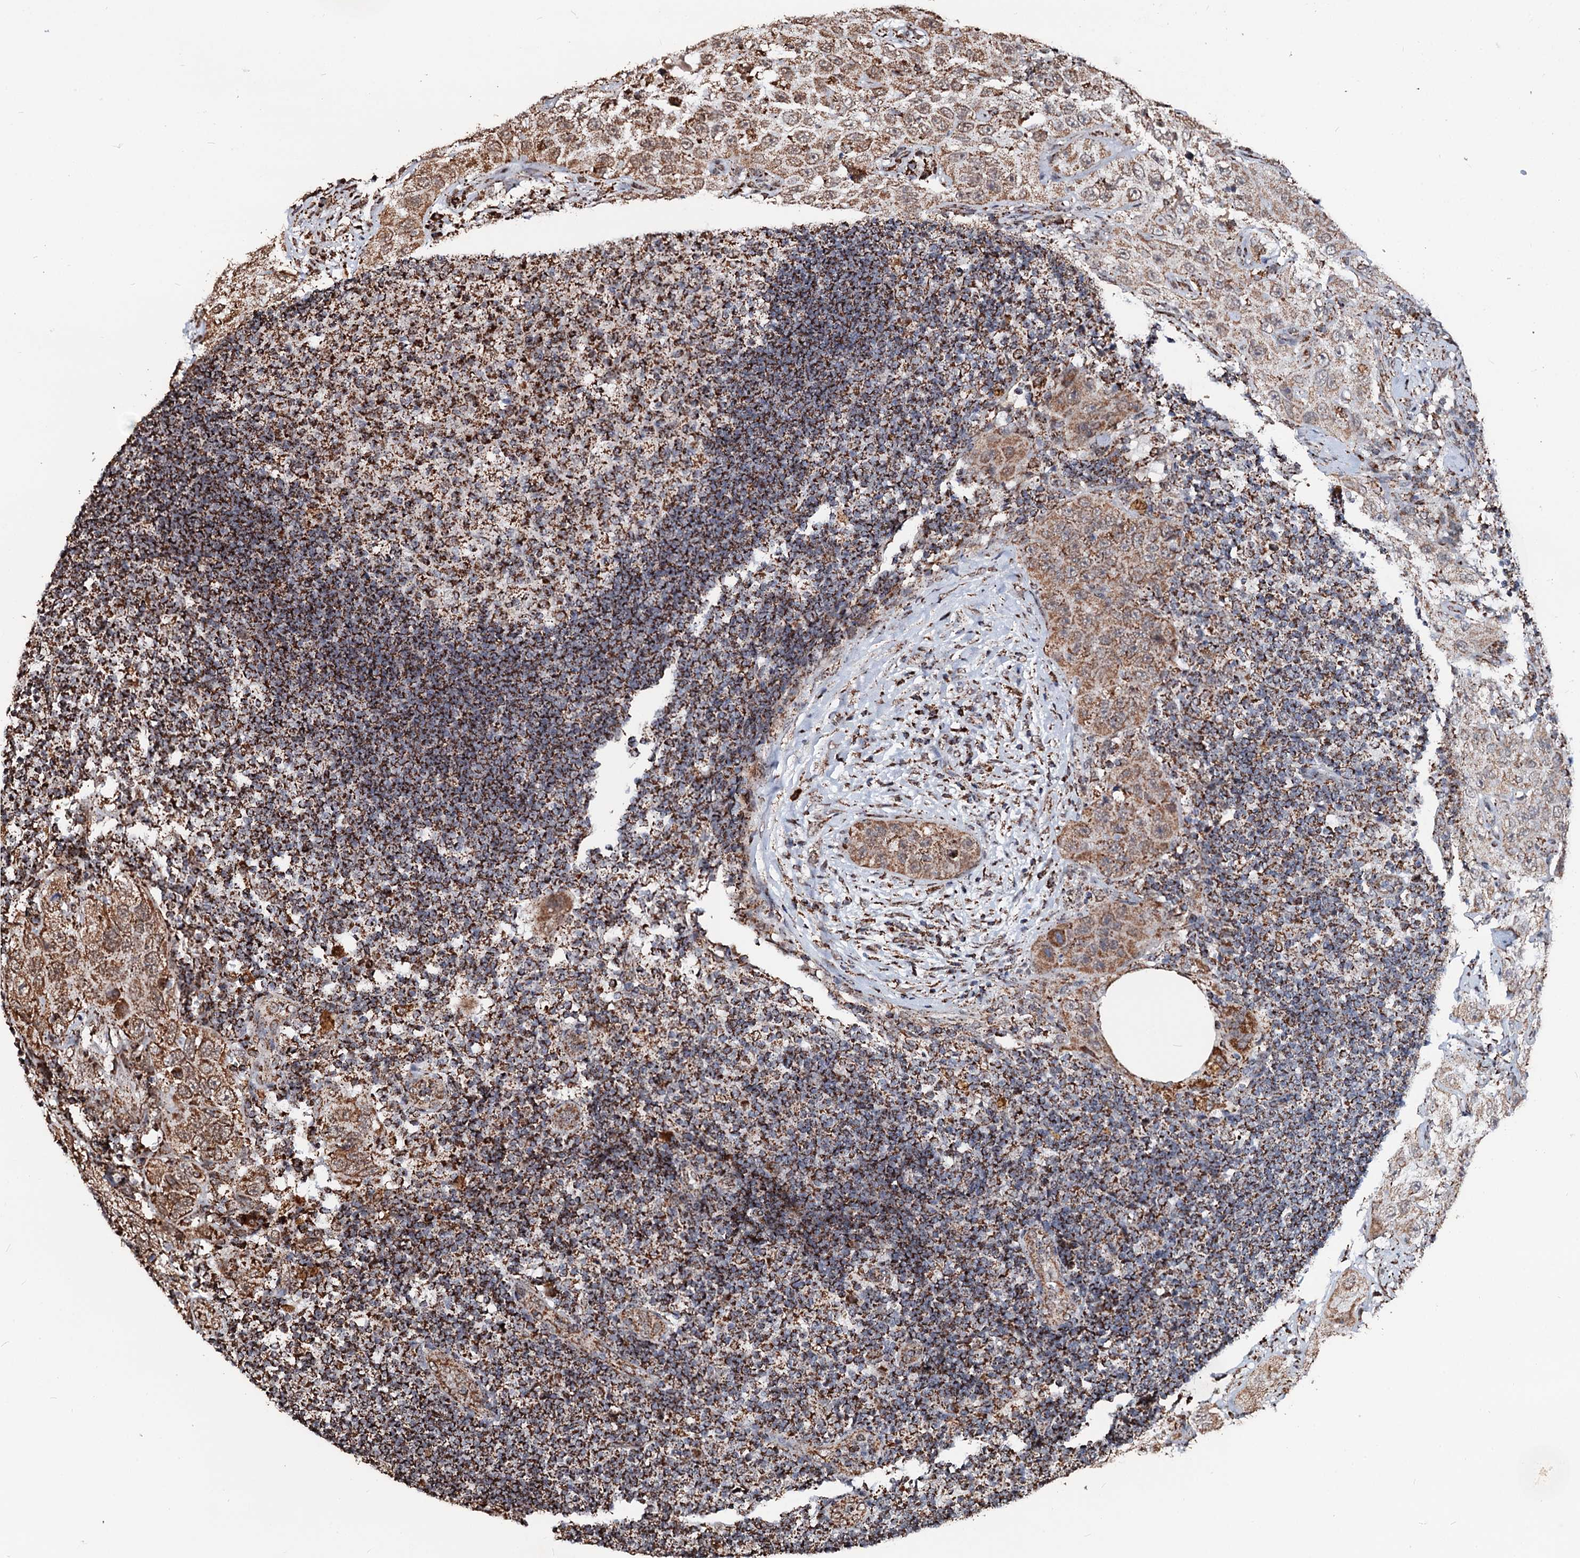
{"staining": {"intensity": "strong", "quantity": ">75%", "location": "cytoplasmic/membranous"}, "tissue": "lymph node", "cell_type": "Germinal center cells", "image_type": "normal", "snomed": [{"axis": "morphology", "description": "Normal tissue, NOS"}, {"axis": "morphology", "description": "Squamous cell carcinoma, metastatic, NOS"}, {"axis": "topography", "description": "Lymph node"}], "caption": "Lymph node stained with a brown dye reveals strong cytoplasmic/membranous positive positivity in approximately >75% of germinal center cells.", "gene": "SECISBP2L", "patient": {"sex": "male", "age": 73}}